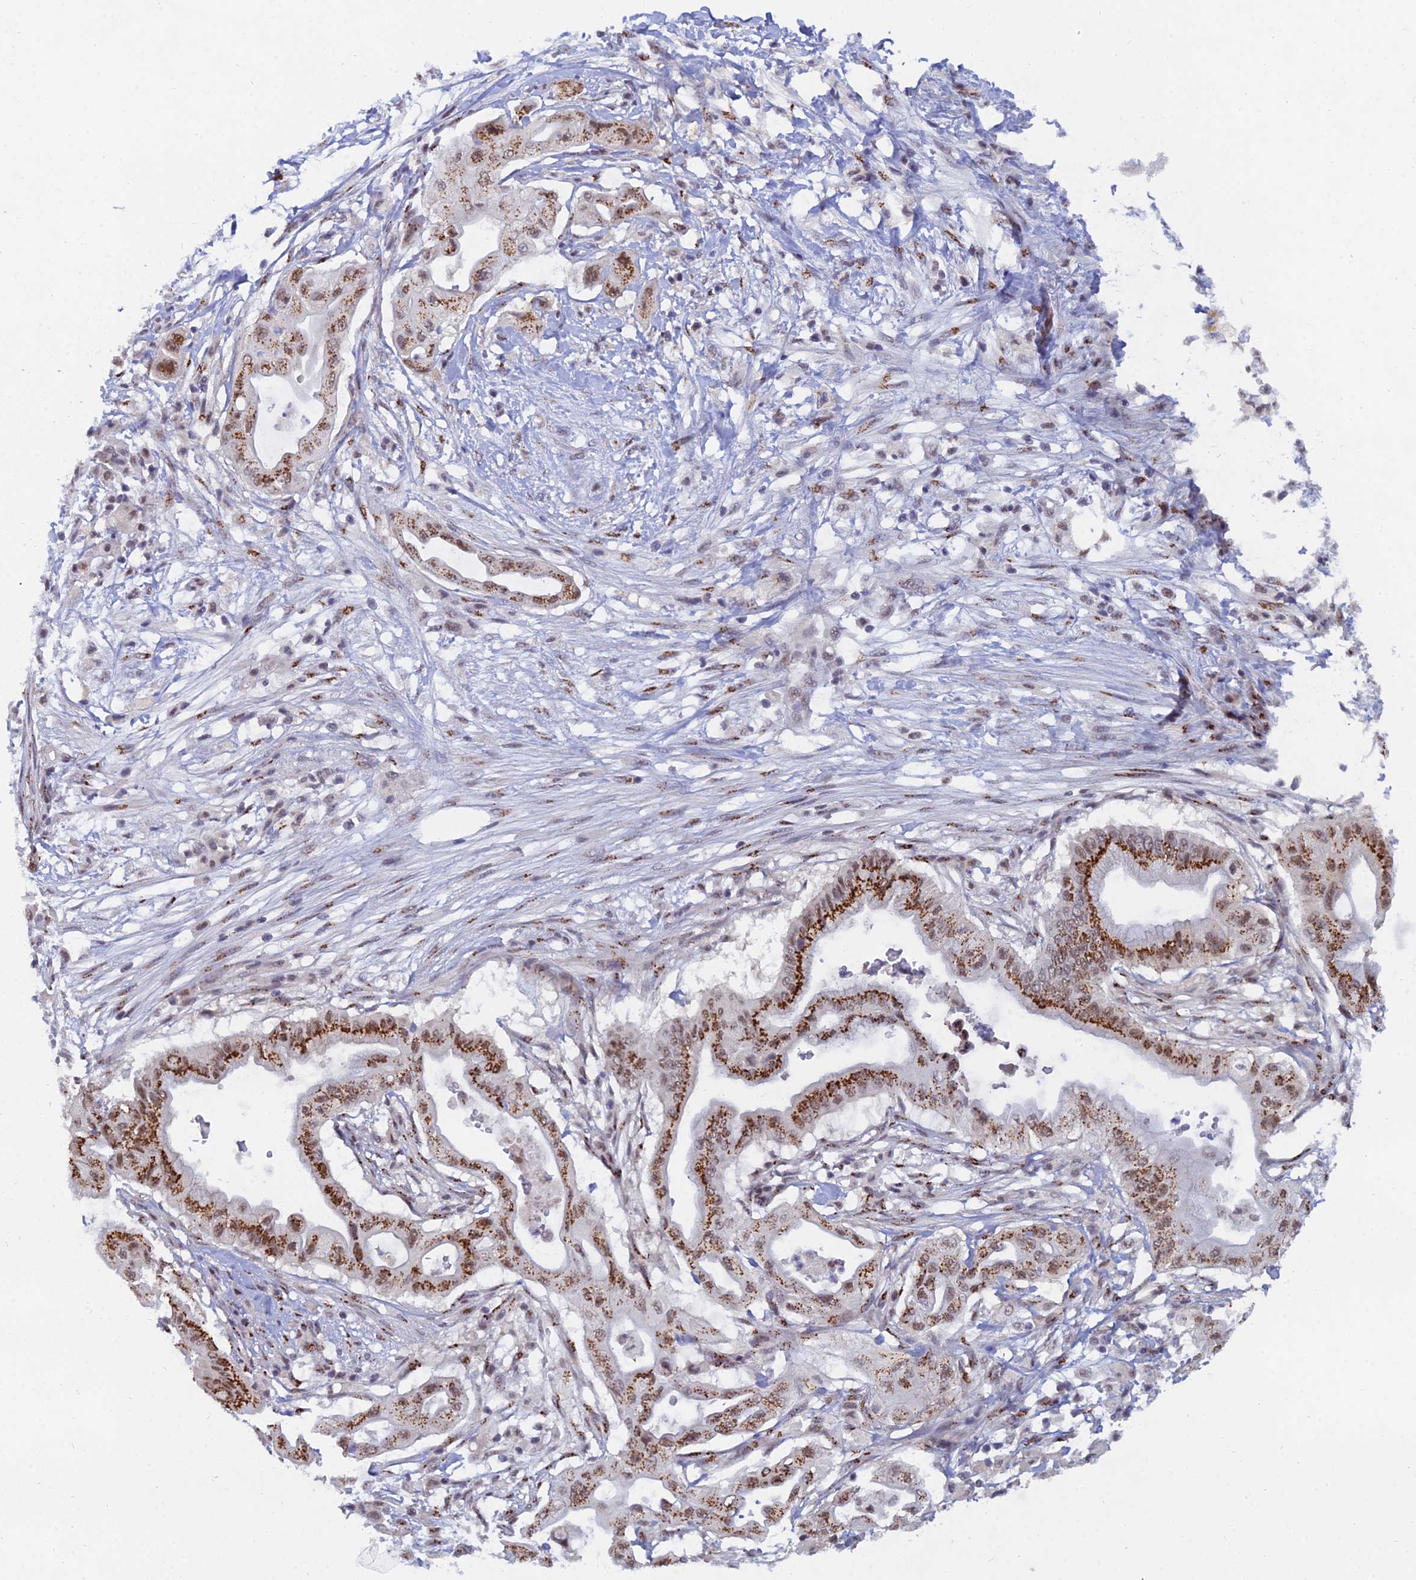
{"staining": {"intensity": "strong", "quantity": ">75%", "location": "cytoplasmic/membranous,nuclear"}, "tissue": "pancreatic cancer", "cell_type": "Tumor cells", "image_type": "cancer", "snomed": [{"axis": "morphology", "description": "Adenocarcinoma, NOS"}, {"axis": "topography", "description": "Pancreas"}], "caption": "Immunohistochemistry micrograph of neoplastic tissue: human pancreatic cancer stained using immunohistochemistry reveals high levels of strong protein expression localized specifically in the cytoplasmic/membranous and nuclear of tumor cells, appearing as a cytoplasmic/membranous and nuclear brown color.", "gene": "THOC3", "patient": {"sex": "male", "age": 68}}